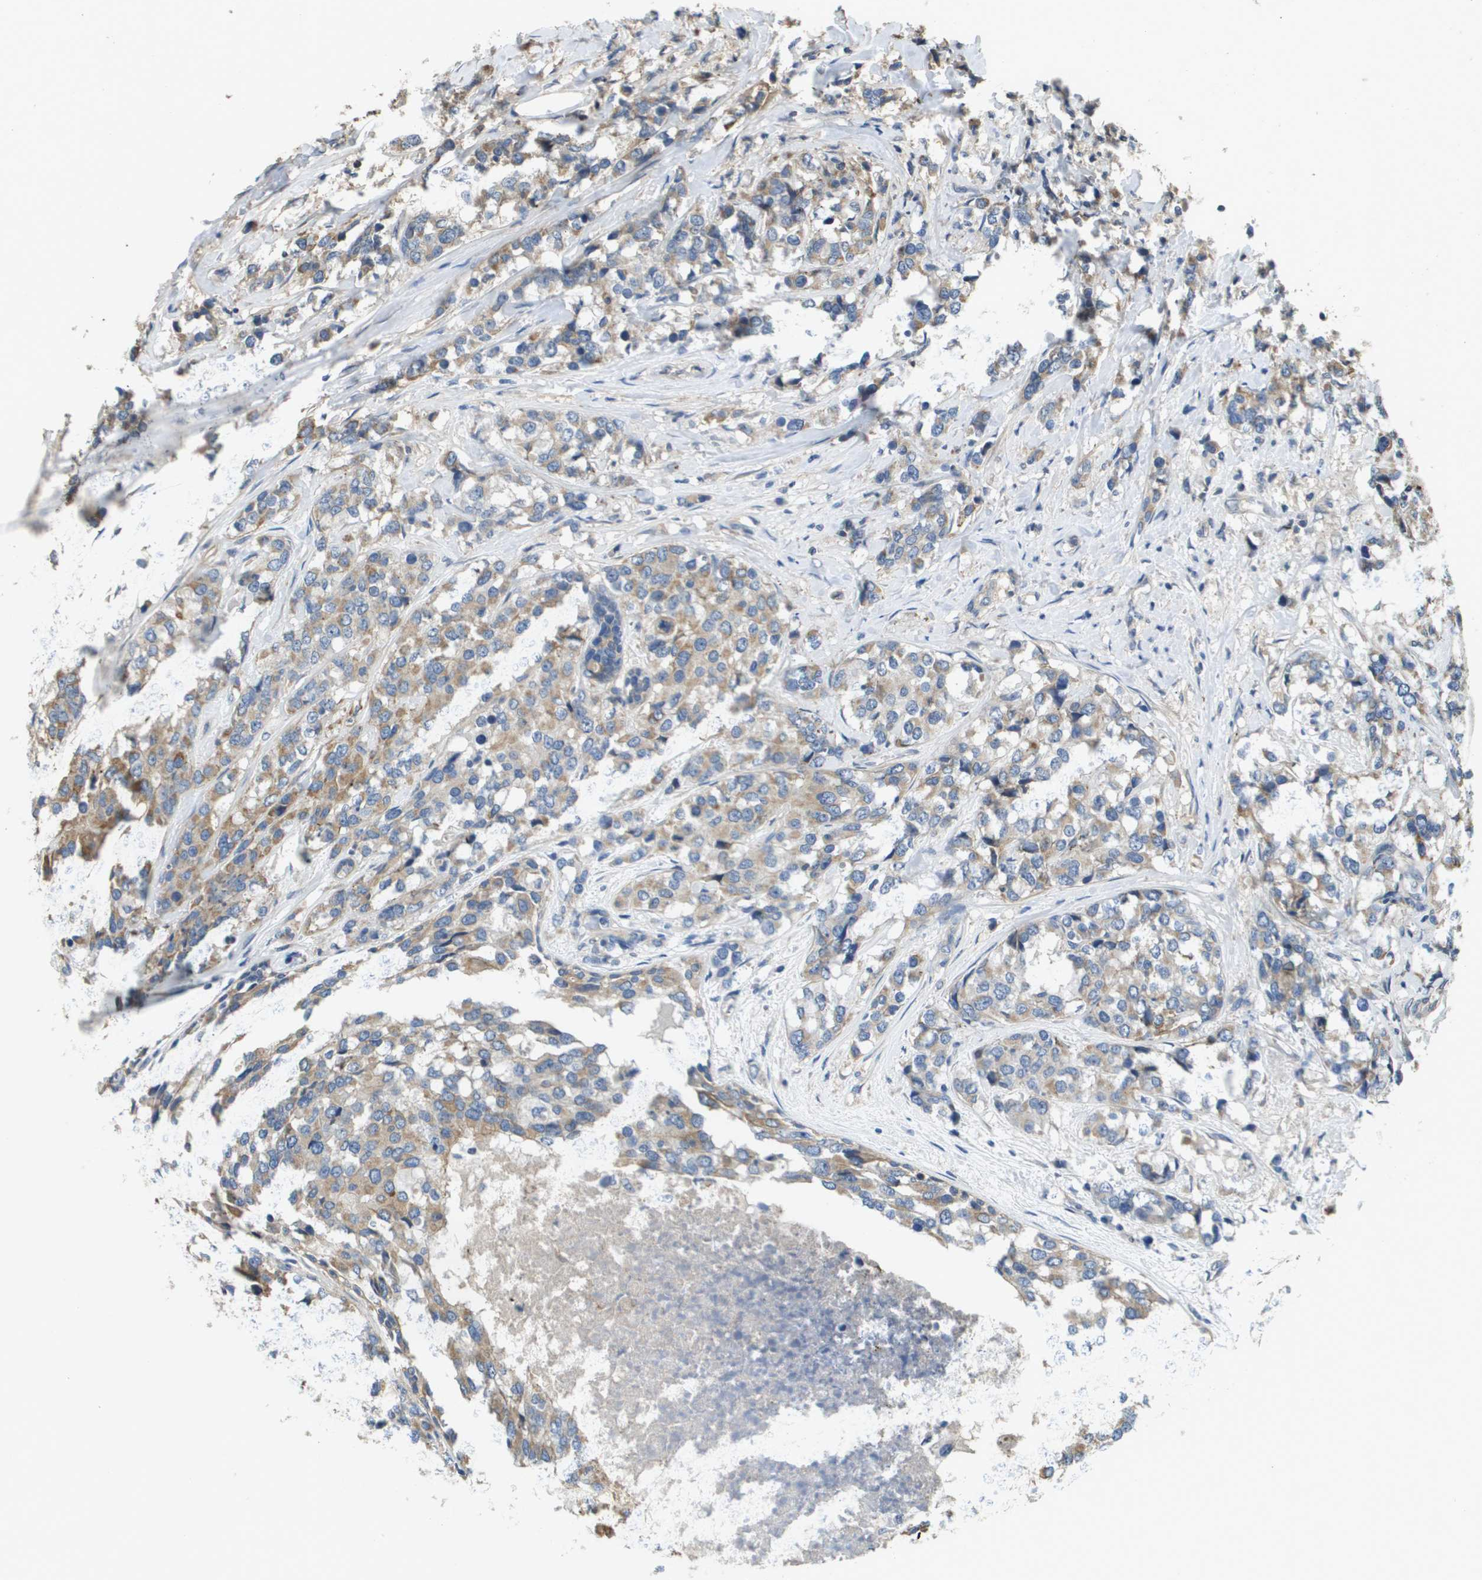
{"staining": {"intensity": "moderate", "quantity": "25%-75%", "location": "cytoplasmic/membranous"}, "tissue": "breast cancer", "cell_type": "Tumor cells", "image_type": "cancer", "snomed": [{"axis": "morphology", "description": "Lobular carcinoma"}, {"axis": "topography", "description": "Breast"}], "caption": "A micrograph of breast cancer (lobular carcinoma) stained for a protein reveals moderate cytoplasmic/membranous brown staining in tumor cells.", "gene": "KRT23", "patient": {"sex": "female", "age": 59}}